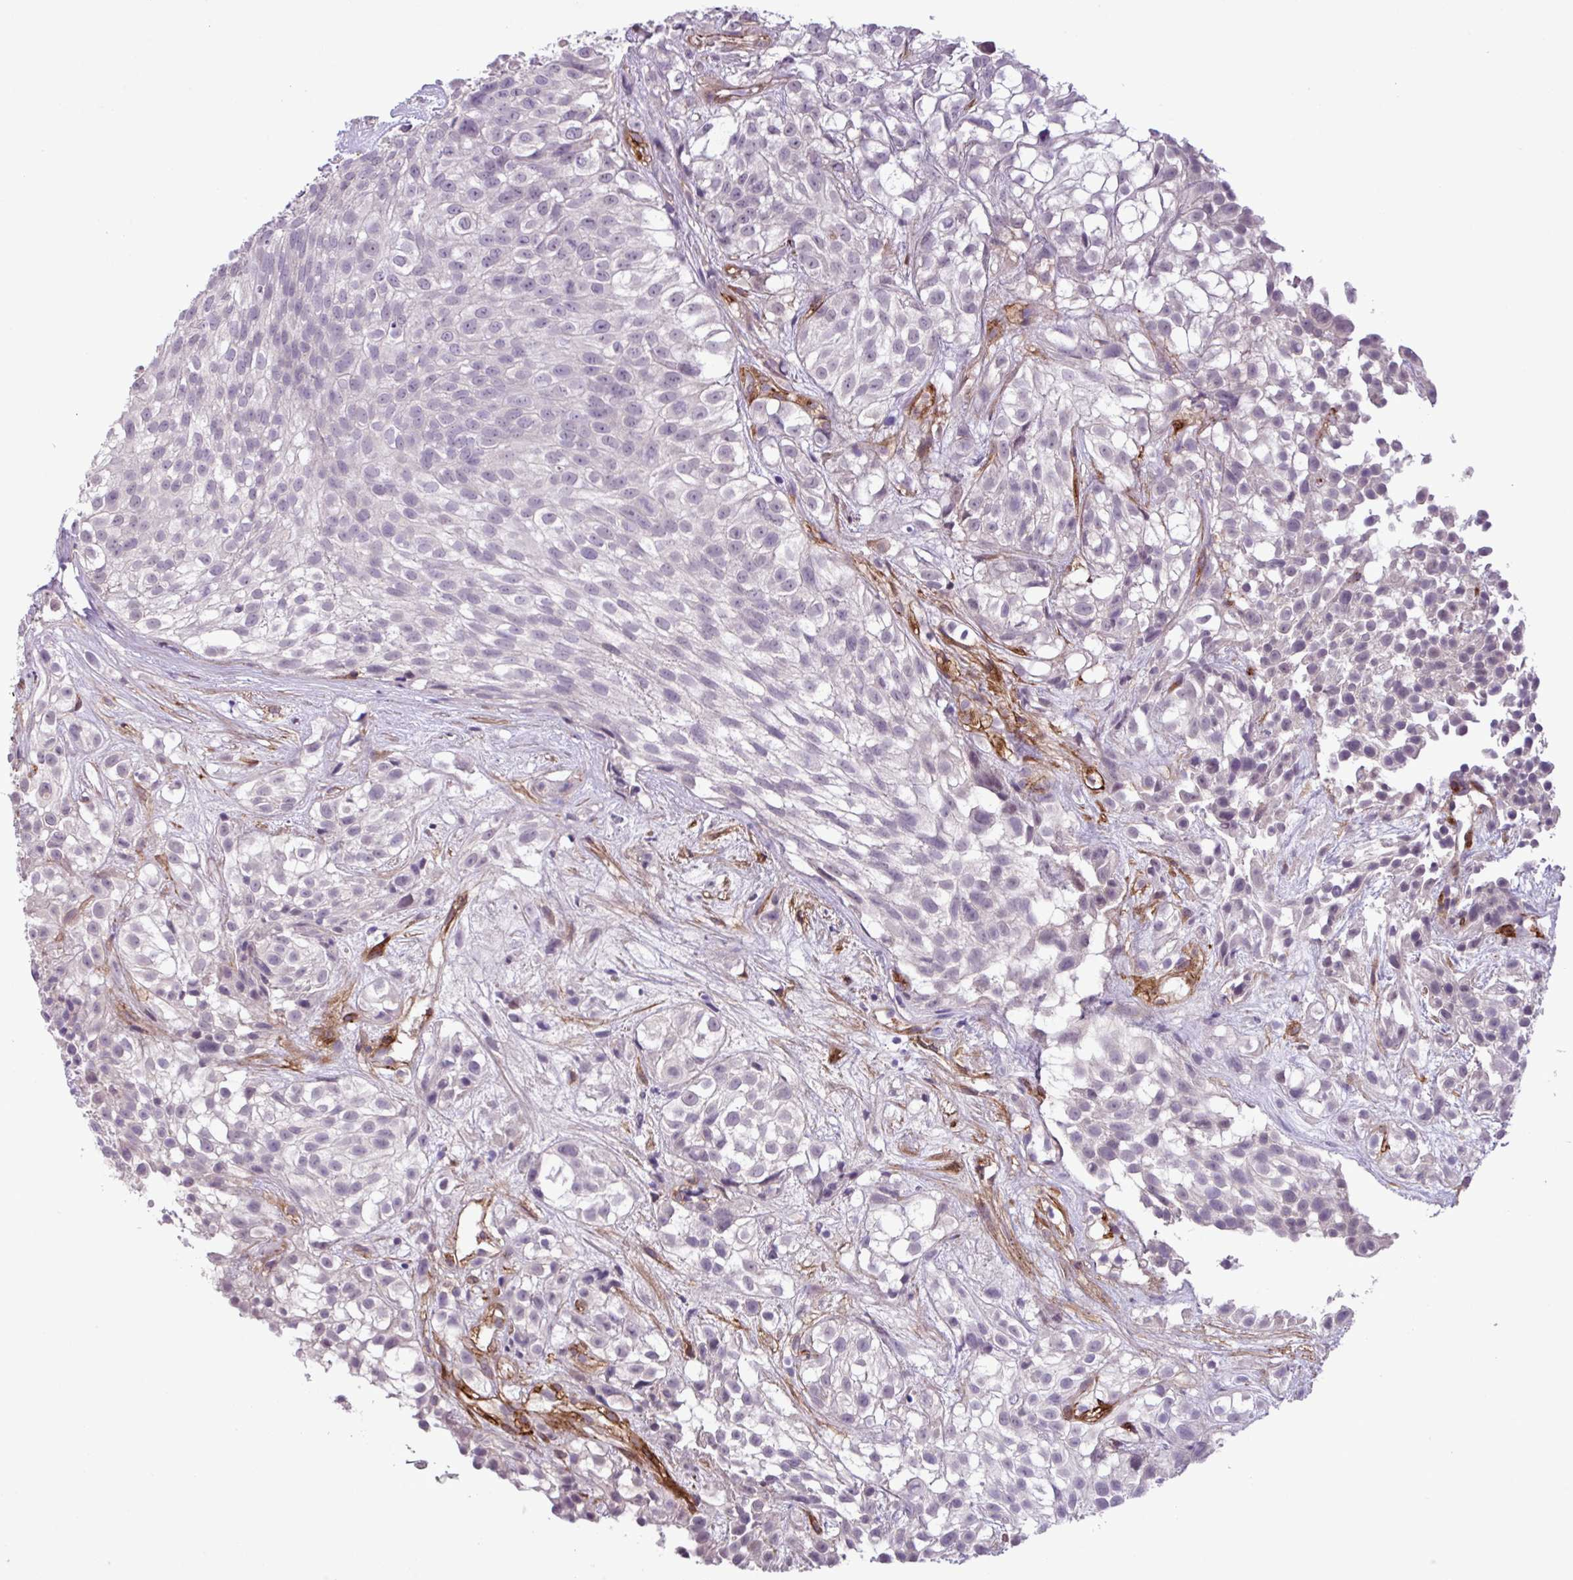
{"staining": {"intensity": "negative", "quantity": "none", "location": "none"}, "tissue": "urothelial cancer", "cell_type": "Tumor cells", "image_type": "cancer", "snomed": [{"axis": "morphology", "description": "Urothelial carcinoma, High grade"}, {"axis": "topography", "description": "Urinary bladder"}], "caption": "This histopathology image is of high-grade urothelial carcinoma stained with immunohistochemistry (IHC) to label a protein in brown with the nuclei are counter-stained blue. There is no expression in tumor cells. The staining was performed using DAB (3,3'-diaminobenzidine) to visualize the protein expression in brown, while the nuclei were stained in blue with hematoxylin (Magnification: 20x).", "gene": "CD248", "patient": {"sex": "male", "age": 56}}